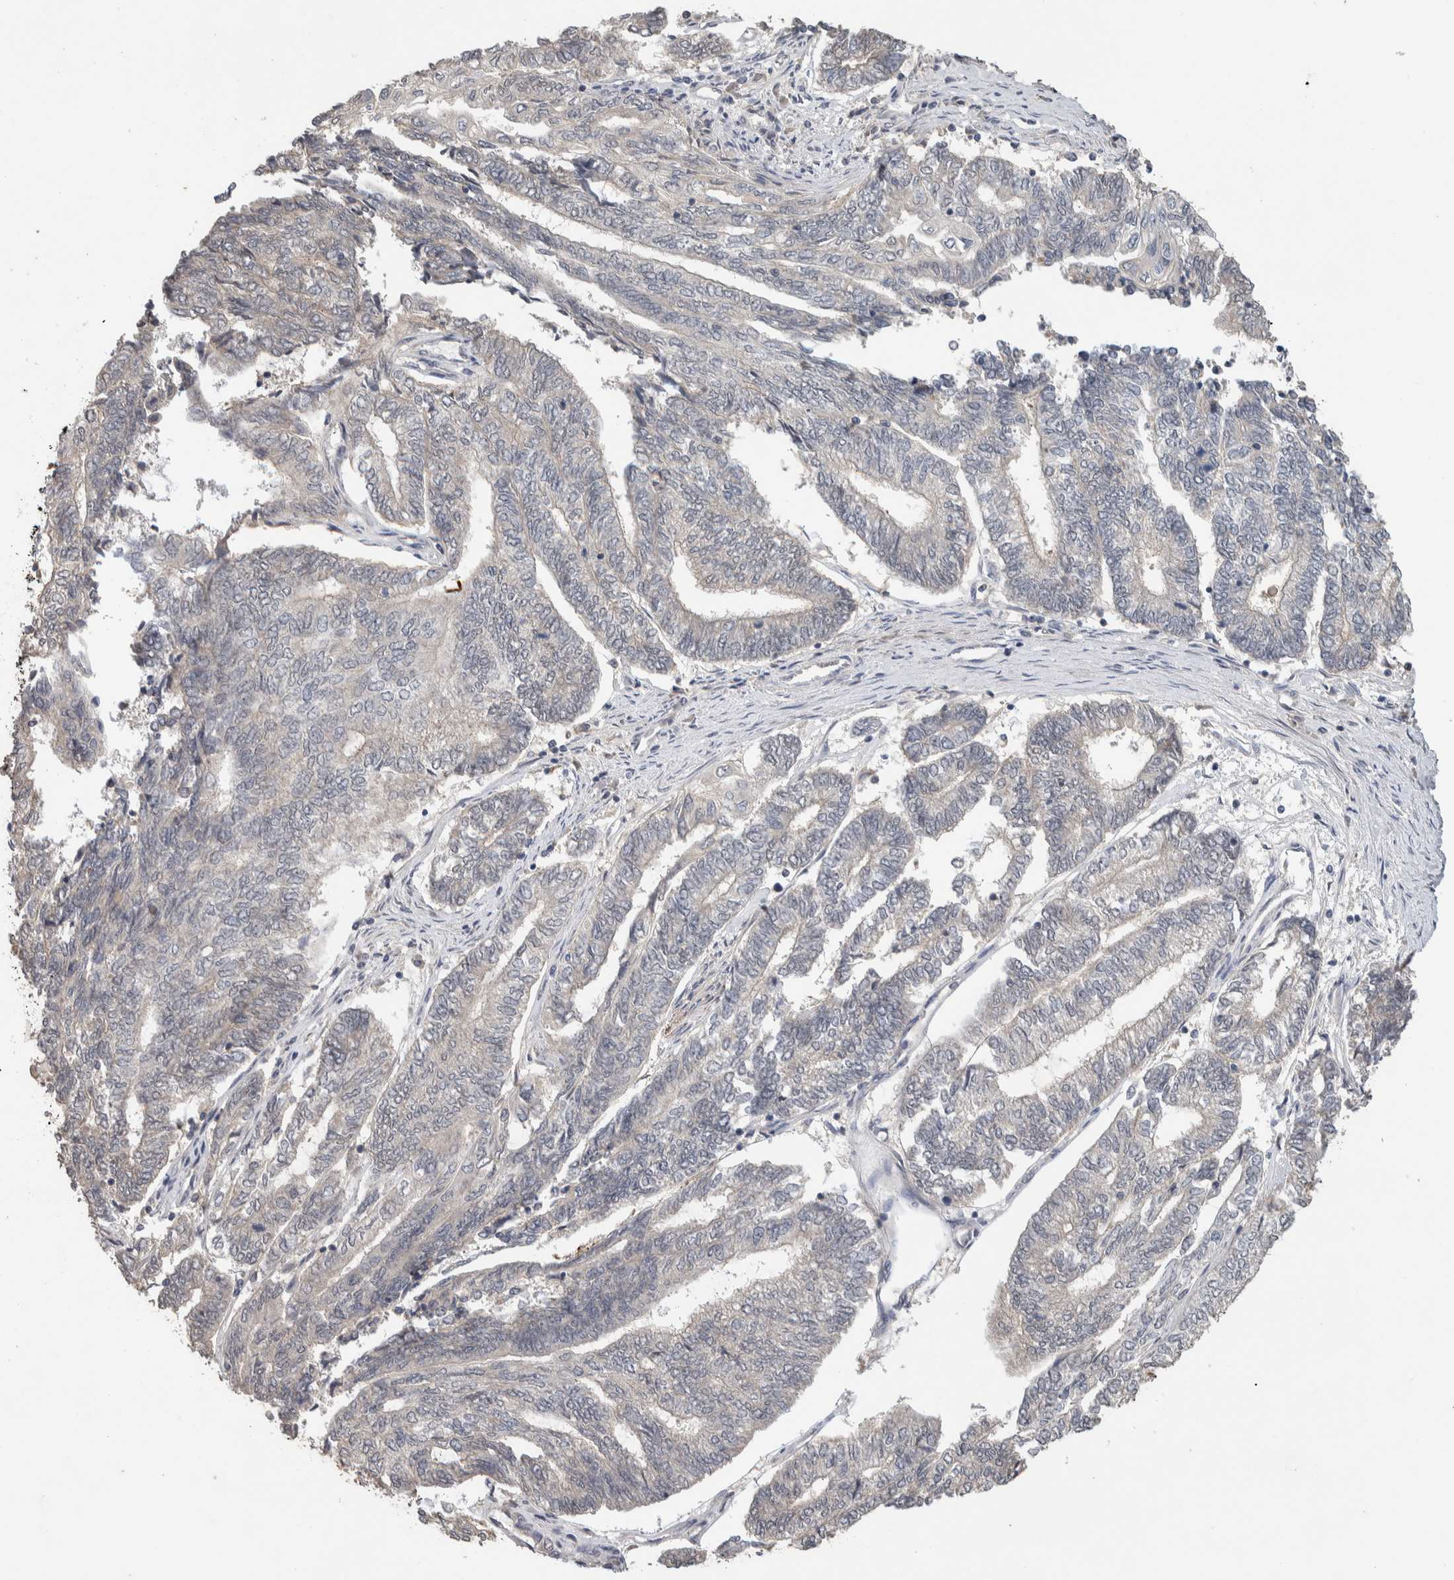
{"staining": {"intensity": "negative", "quantity": "none", "location": "none"}, "tissue": "endometrial cancer", "cell_type": "Tumor cells", "image_type": "cancer", "snomed": [{"axis": "morphology", "description": "Adenocarcinoma, NOS"}, {"axis": "topography", "description": "Uterus"}, {"axis": "topography", "description": "Endometrium"}], "caption": "Protein analysis of endometrial cancer (adenocarcinoma) displays no significant staining in tumor cells. (DAB IHC visualized using brightfield microscopy, high magnification).", "gene": "CYSRT1", "patient": {"sex": "female", "age": 70}}